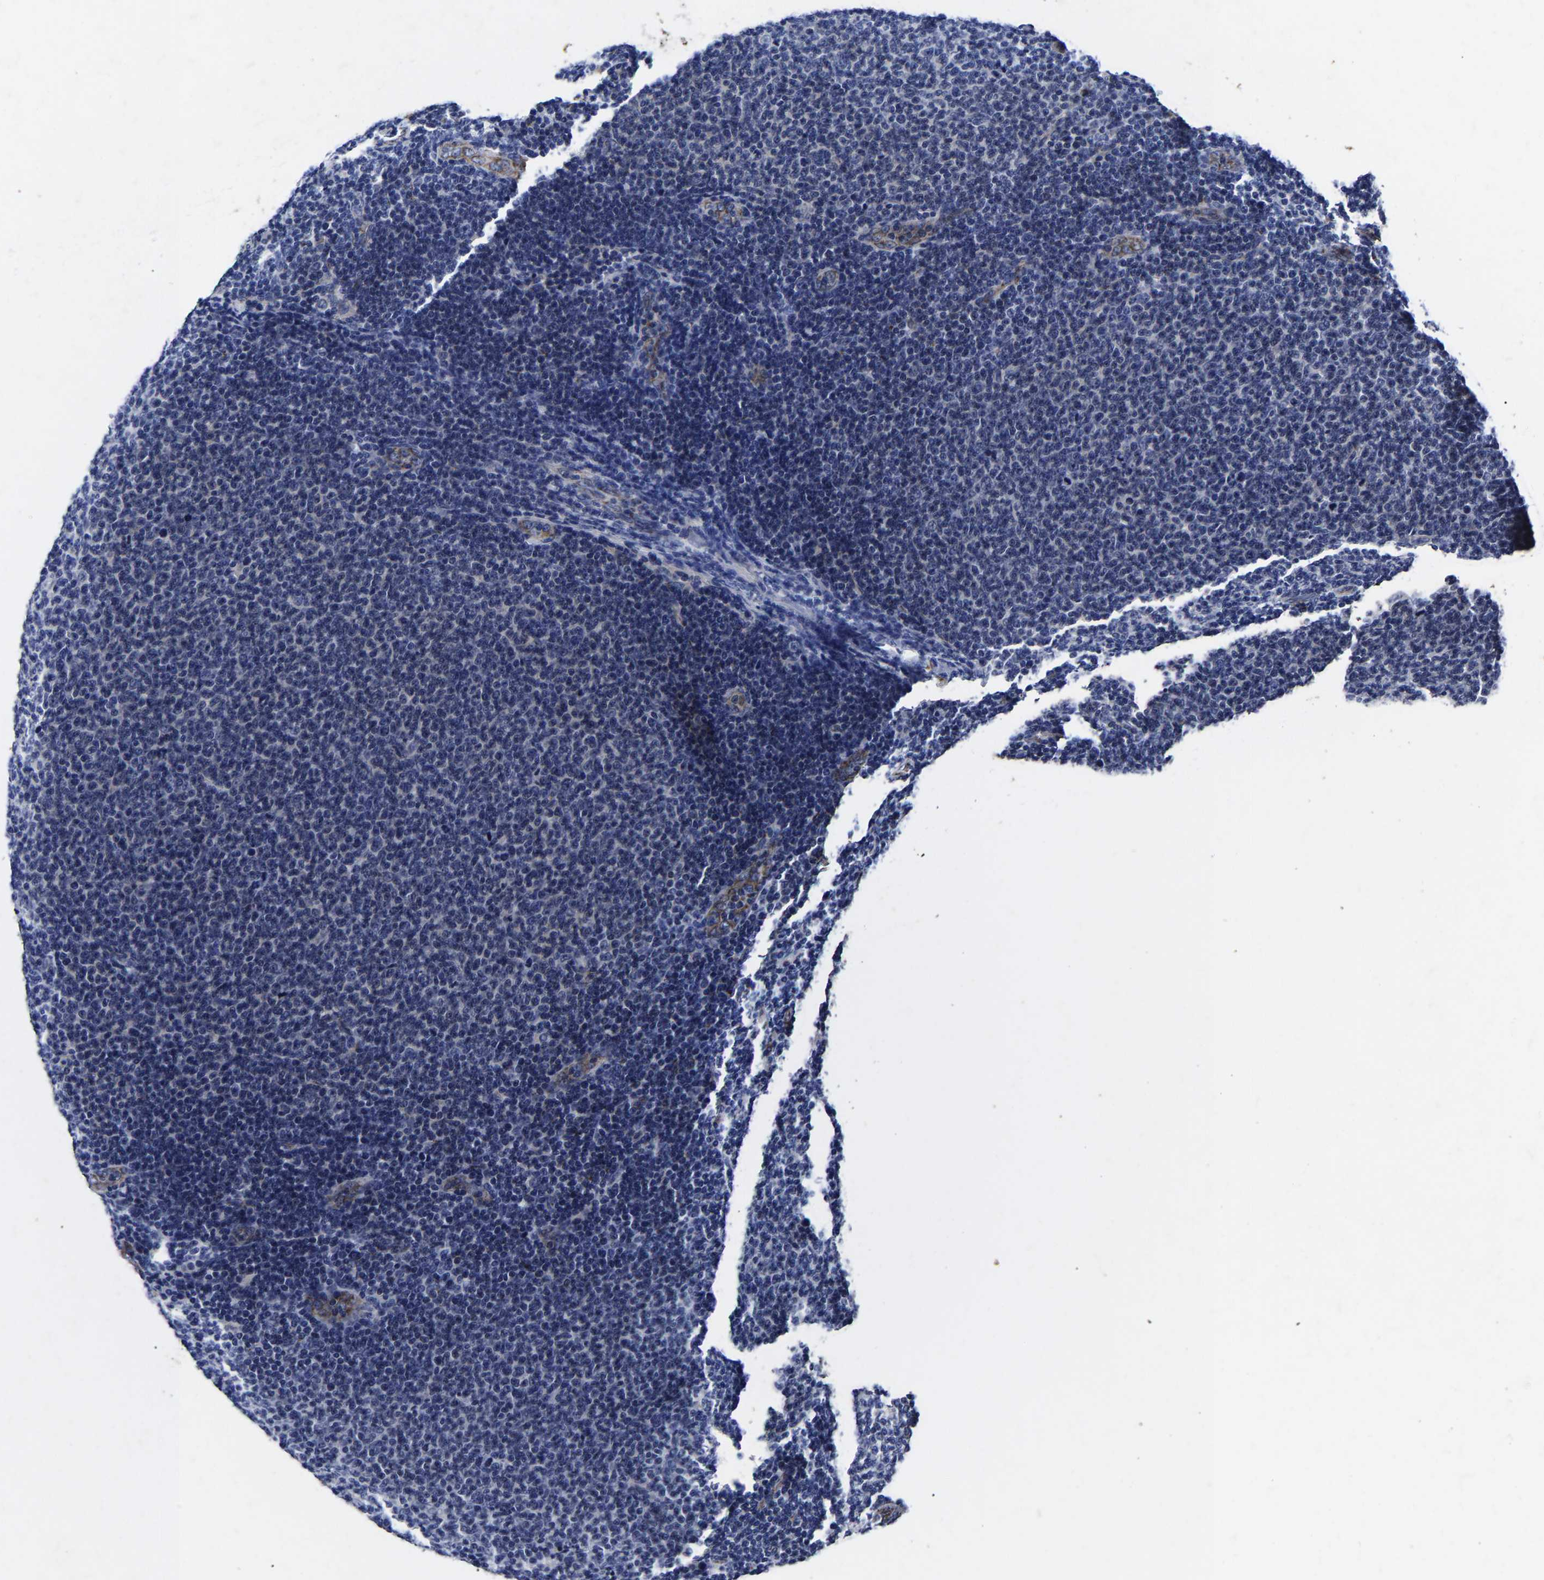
{"staining": {"intensity": "negative", "quantity": "none", "location": "none"}, "tissue": "lymphoma", "cell_type": "Tumor cells", "image_type": "cancer", "snomed": [{"axis": "morphology", "description": "Malignant lymphoma, non-Hodgkin's type, Low grade"}, {"axis": "topography", "description": "Lymph node"}], "caption": "A high-resolution image shows immunohistochemistry (IHC) staining of low-grade malignant lymphoma, non-Hodgkin's type, which shows no significant expression in tumor cells.", "gene": "AASS", "patient": {"sex": "male", "age": 66}}